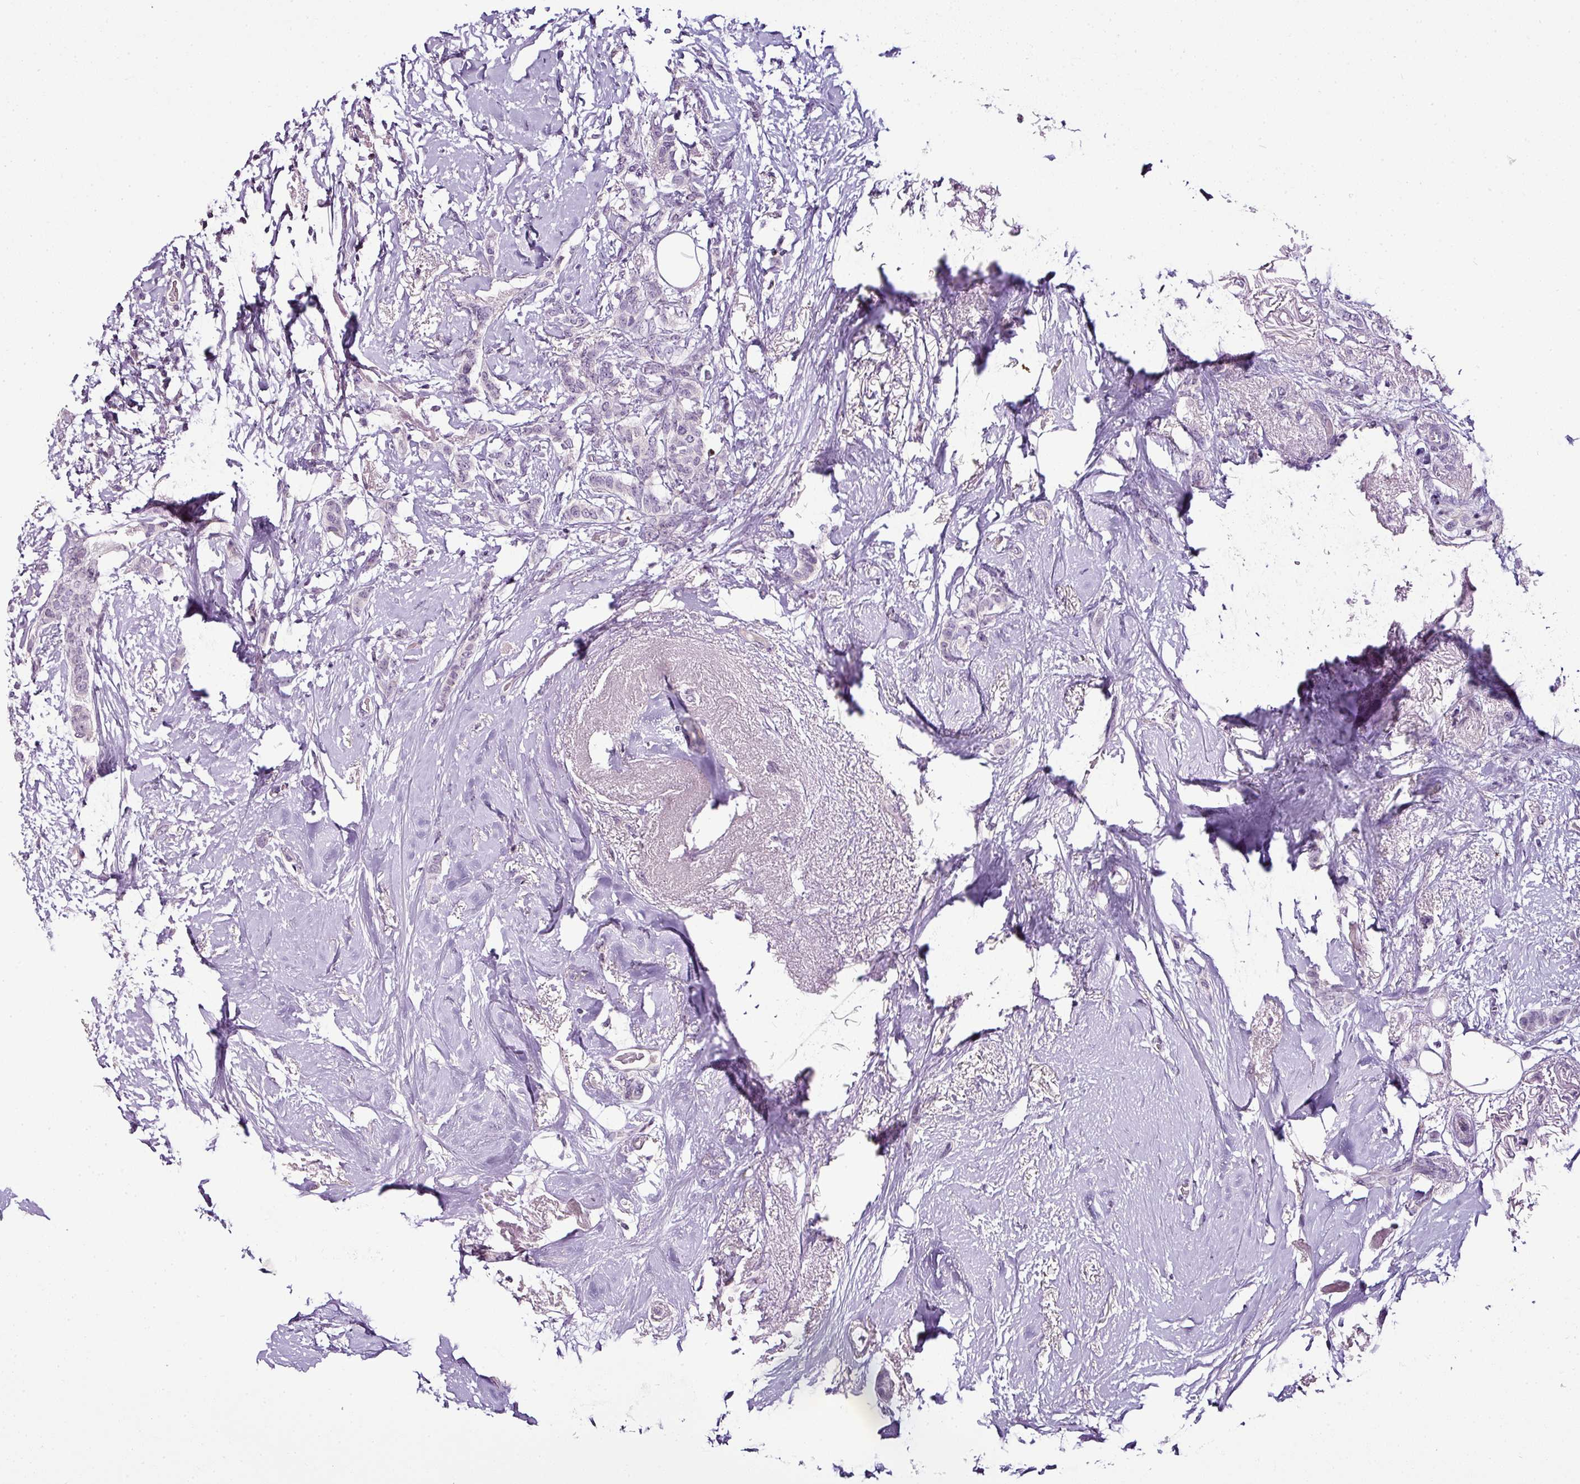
{"staining": {"intensity": "negative", "quantity": "none", "location": "none"}, "tissue": "breast cancer", "cell_type": "Tumor cells", "image_type": "cancer", "snomed": [{"axis": "morphology", "description": "Duct carcinoma"}, {"axis": "topography", "description": "Breast"}], "caption": "Breast cancer (infiltrating ductal carcinoma) stained for a protein using IHC exhibits no expression tumor cells.", "gene": "TEX30", "patient": {"sex": "female", "age": 72}}